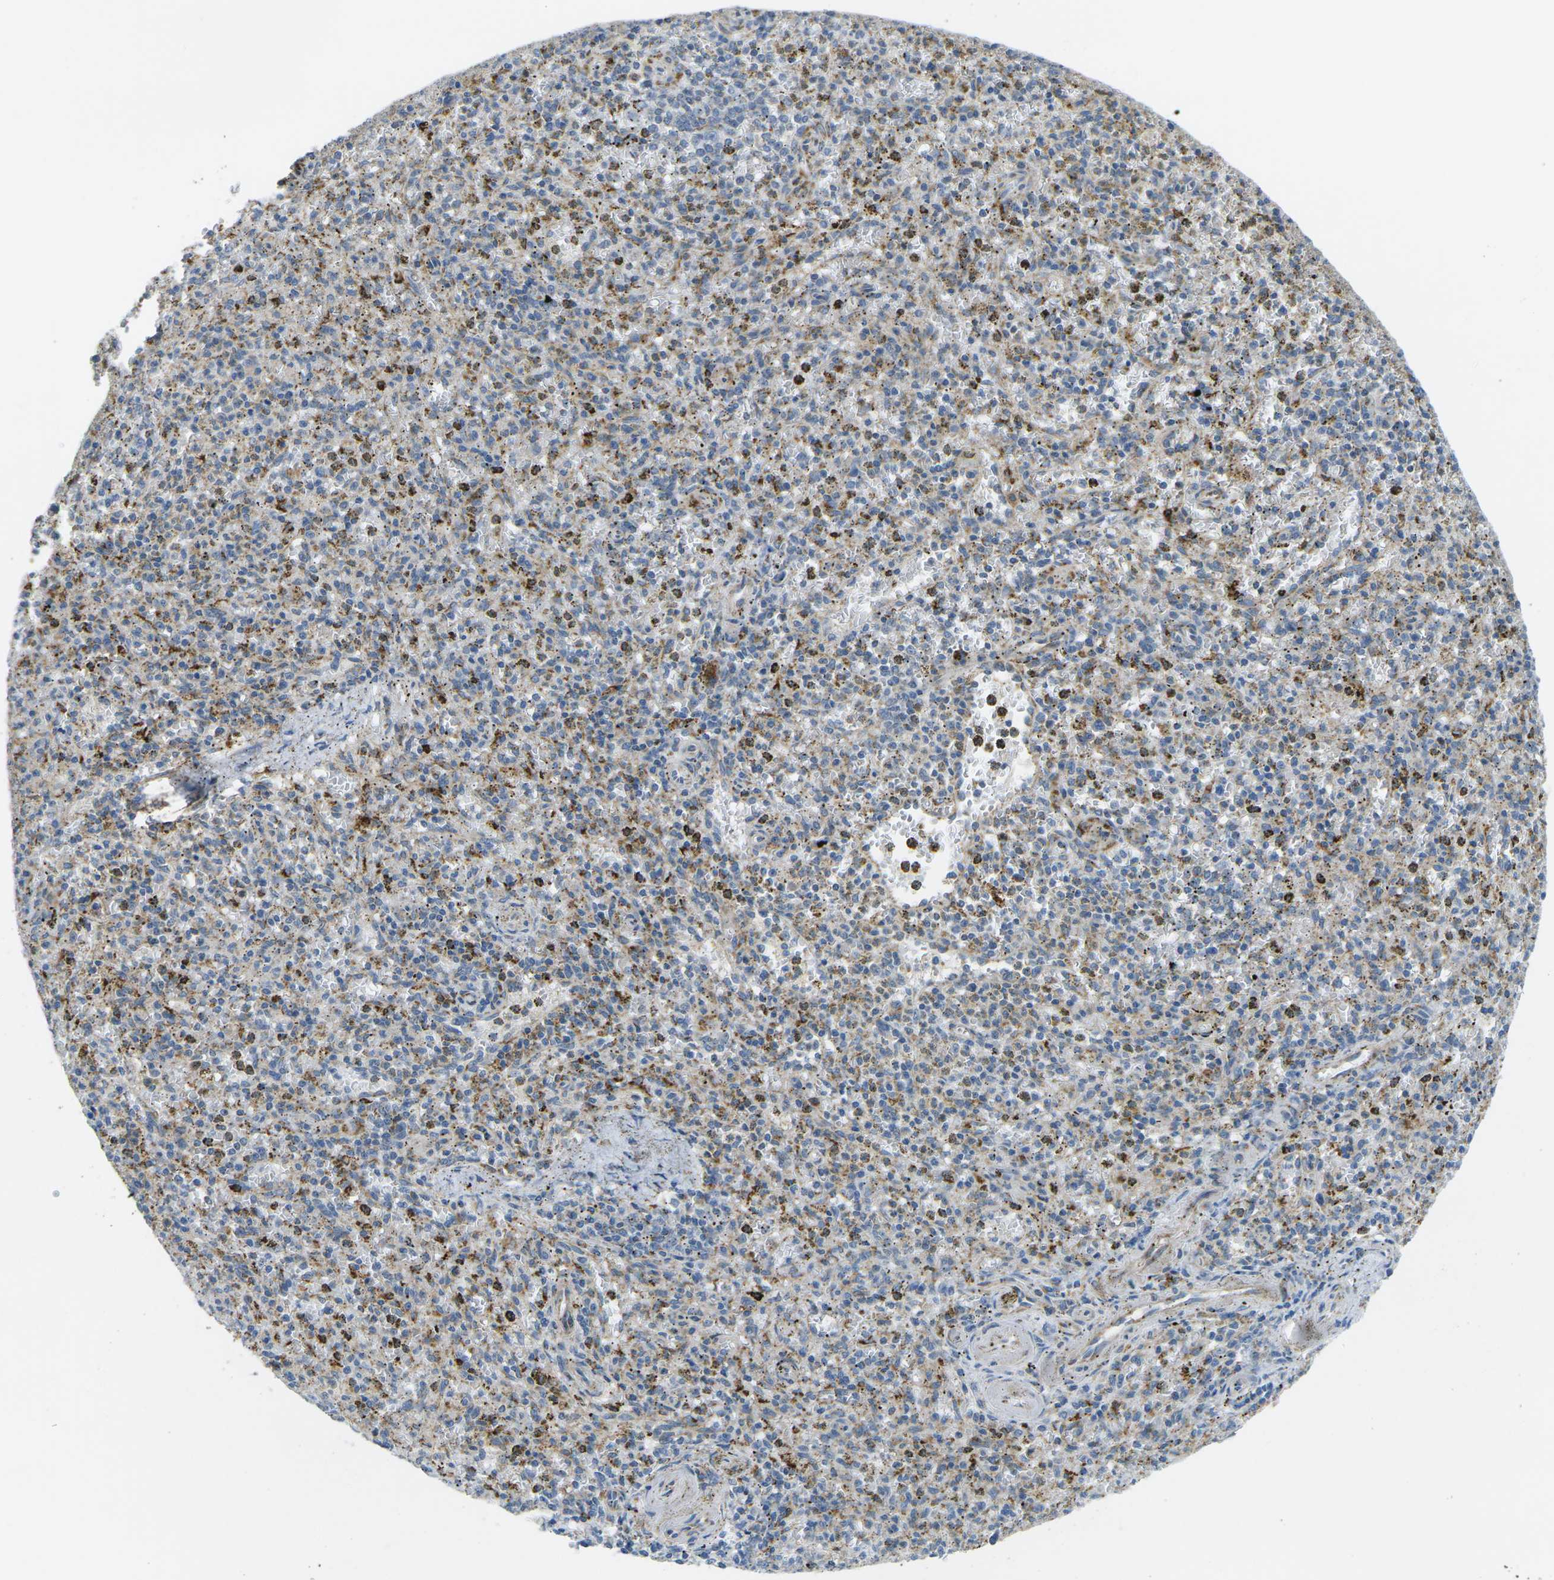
{"staining": {"intensity": "moderate", "quantity": "25%-75%", "location": "cytoplasmic/membranous"}, "tissue": "spleen", "cell_type": "Cells in red pulp", "image_type": "normal", "snomed": [{"axis": "morphology", "description": "Normal tissue, NOS"}, {"axis": "topography", "description": "Spleen"}], "caption": "IHC photomicrograph of benign spleen stained for a protein (brown), which reveals medium levels of moderate cytoplasmic/membranous staining in about 25%-75% of cells in red pulp.", "gene": "CYB5R1", "patient": {"sex": "male", "age": 72}}